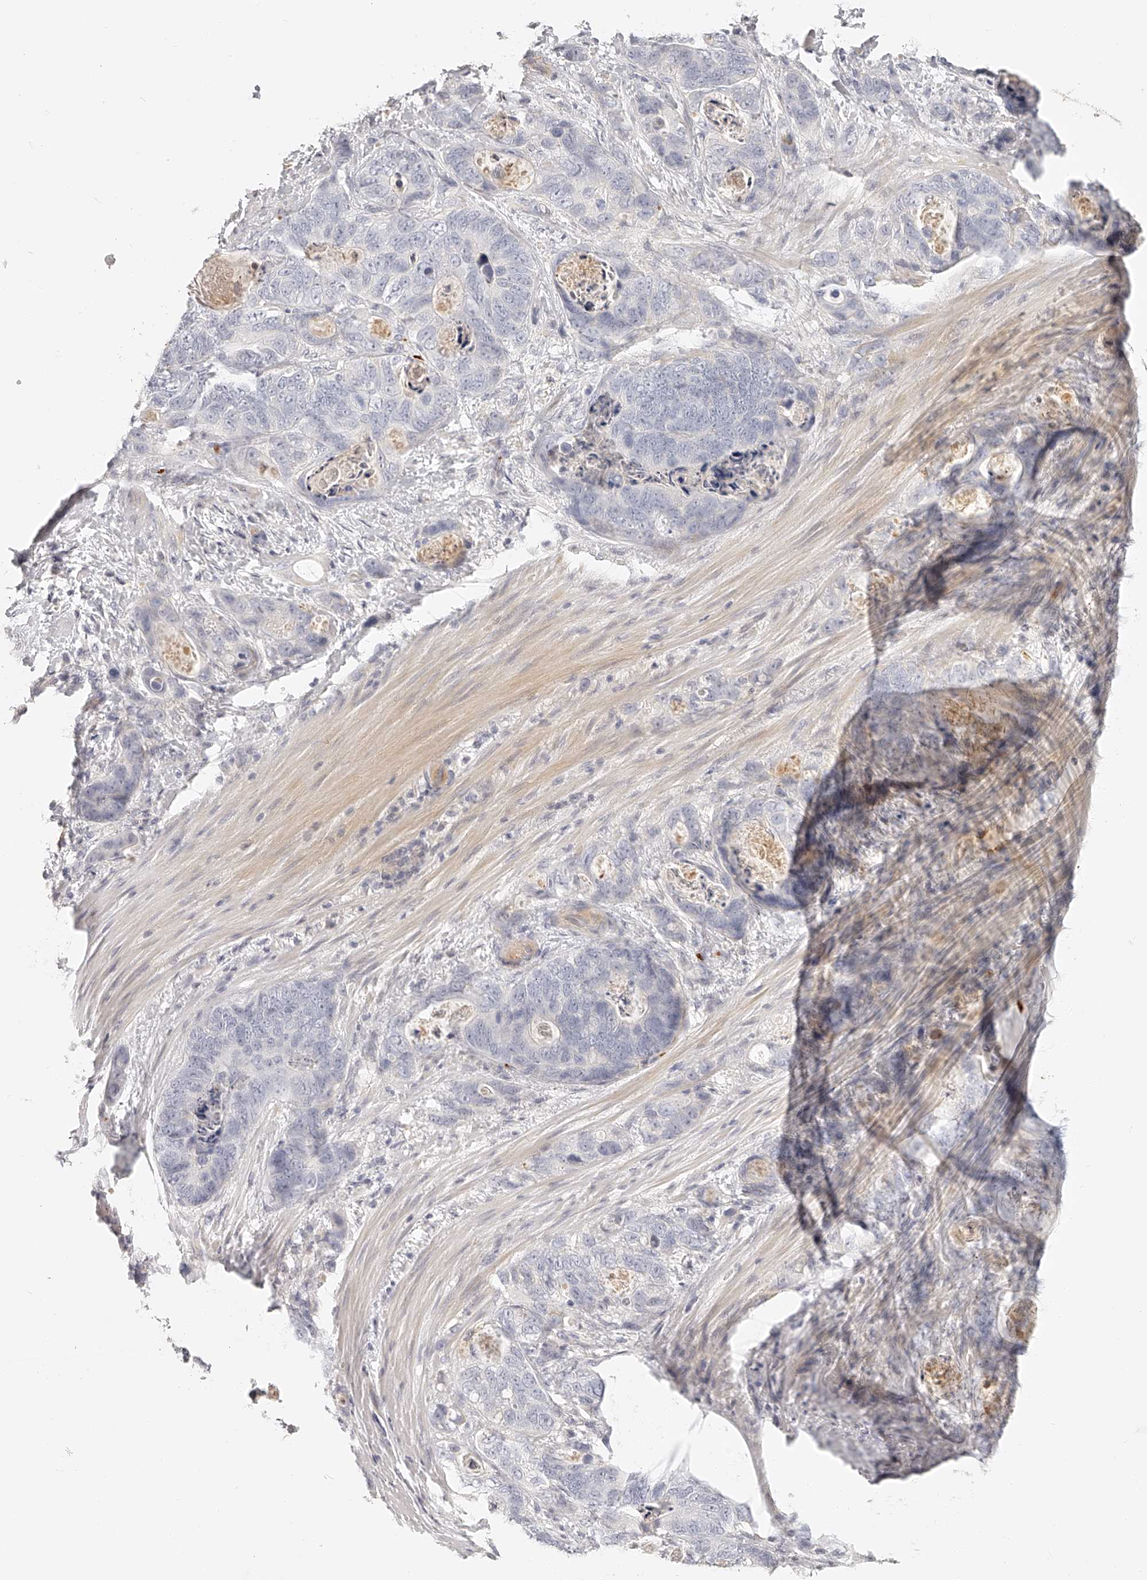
{"staining": {"intensity": "negative", "quantity": "none", "location": "none"}, "tissue": "stomach cancer", "cell_type": "Tumor cells", "image_type": "cancer", "snomed": [{"axis": "morphology", "description": "Normal tissue, NOS"}, {"axis": "morphology", "description": "Adenocarcinoma, NOS"}, {"axis": "topography", "description": "Stomach"}], "caption": "IHC histopathology image of human stomach adenocarcinoma stained for a protein (brown), which demonstrates no expression in tumor cells.", "gene": "ITGB3", "patient": {"sex": "female", "age": 89}}